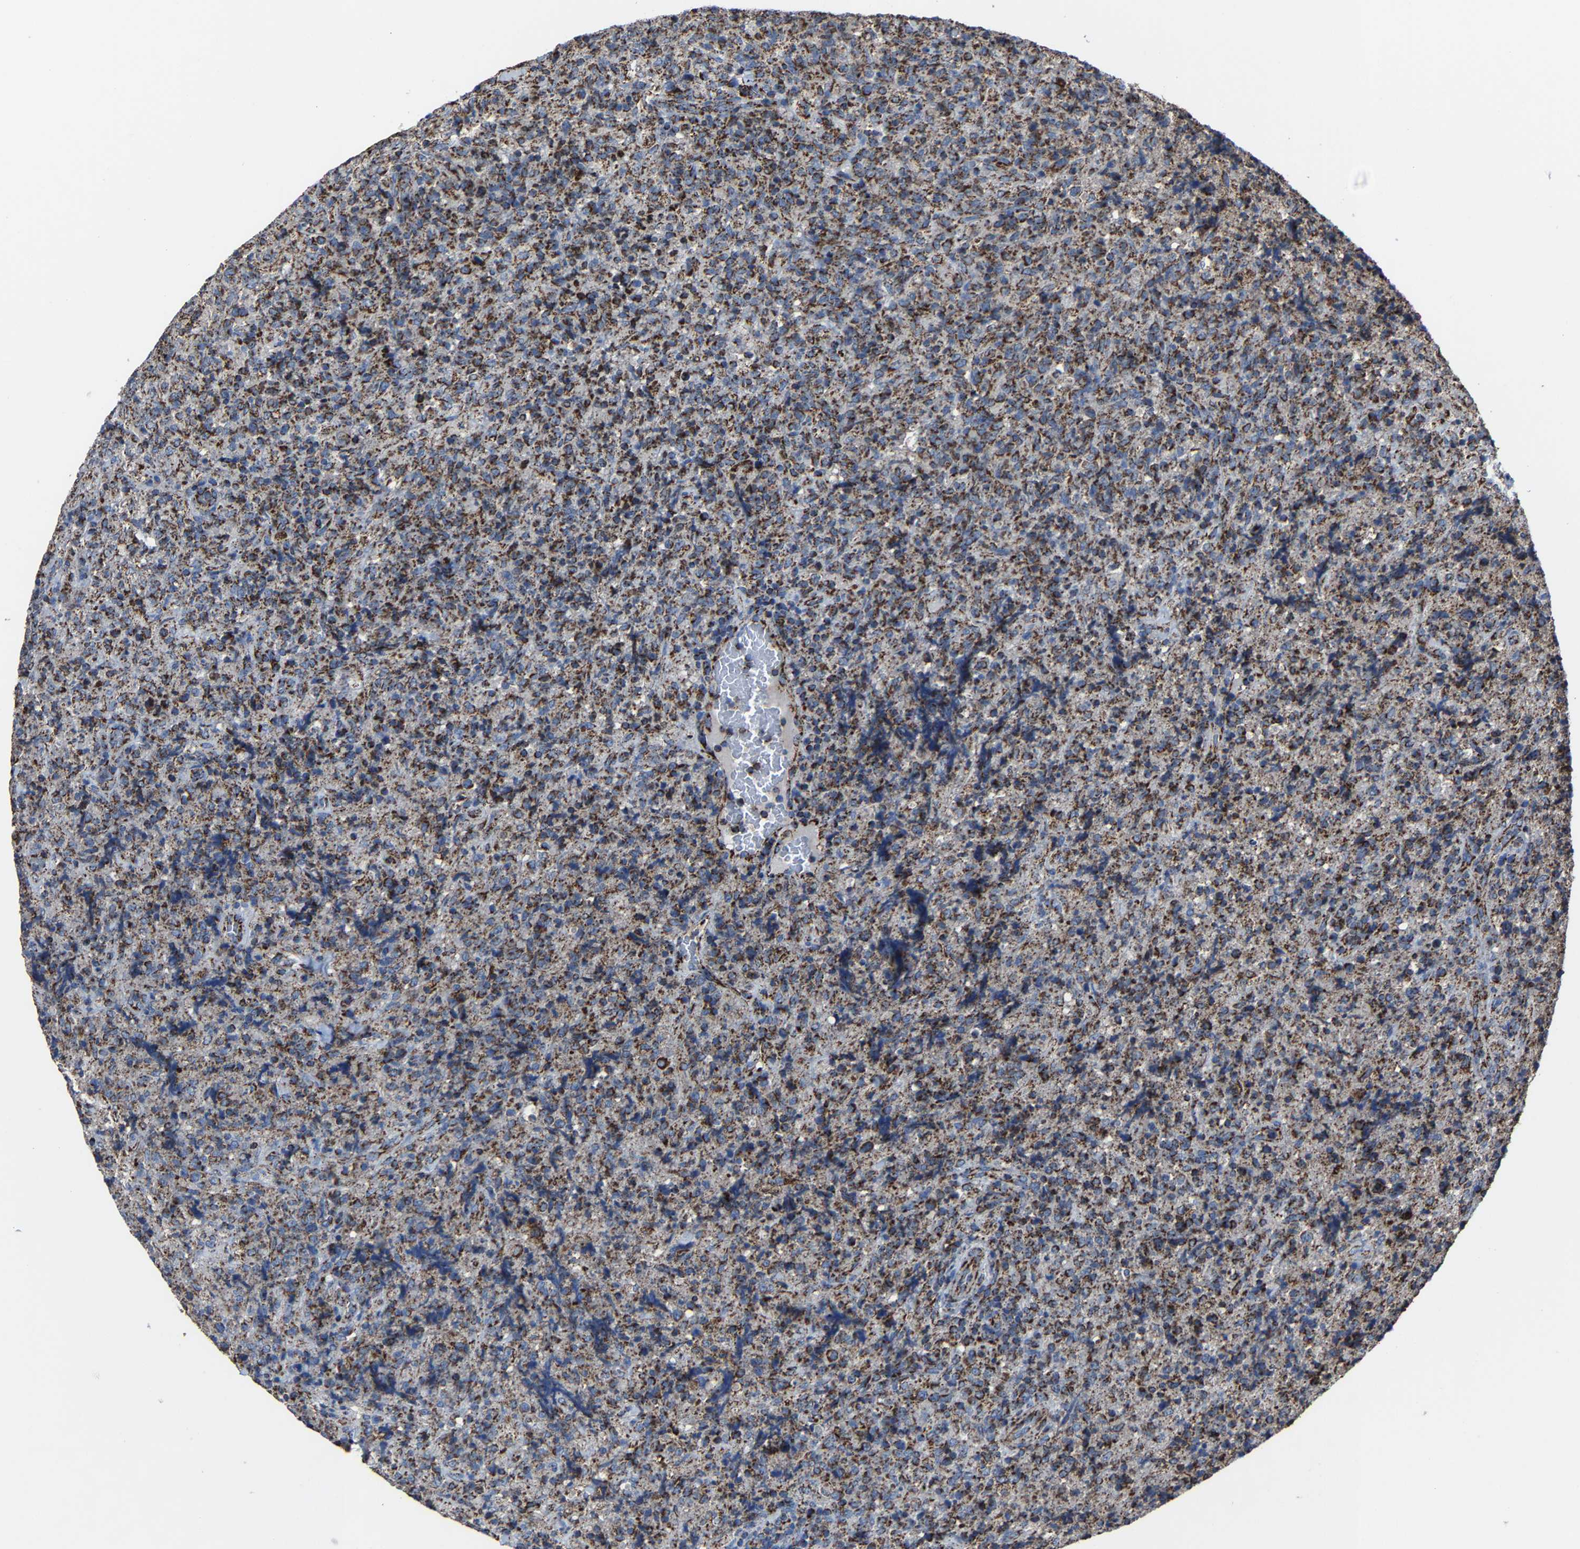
{"staining": {"intensity": "strong", "quantity": ">75%", "location": "cytoplasmic/membranous"}, "tissue": "lymphoma", "cell_type": "Tumor cells", "image_type": "cancer", "snomed": [{"axis": "morphology", "description": "Malignant lymphoma, non-Hodgkin's type, High grade"}, {"axis": "topography", "description": "Tonsil"}], "caption": "Lymphoma was stained to show a protein in brown. There is high levels of strong cytoplasmic/membranous expression in approximately >75% of tumor cells.", "gene": "NDUFV3", "patient": {"sex": "female", "age": 36}}